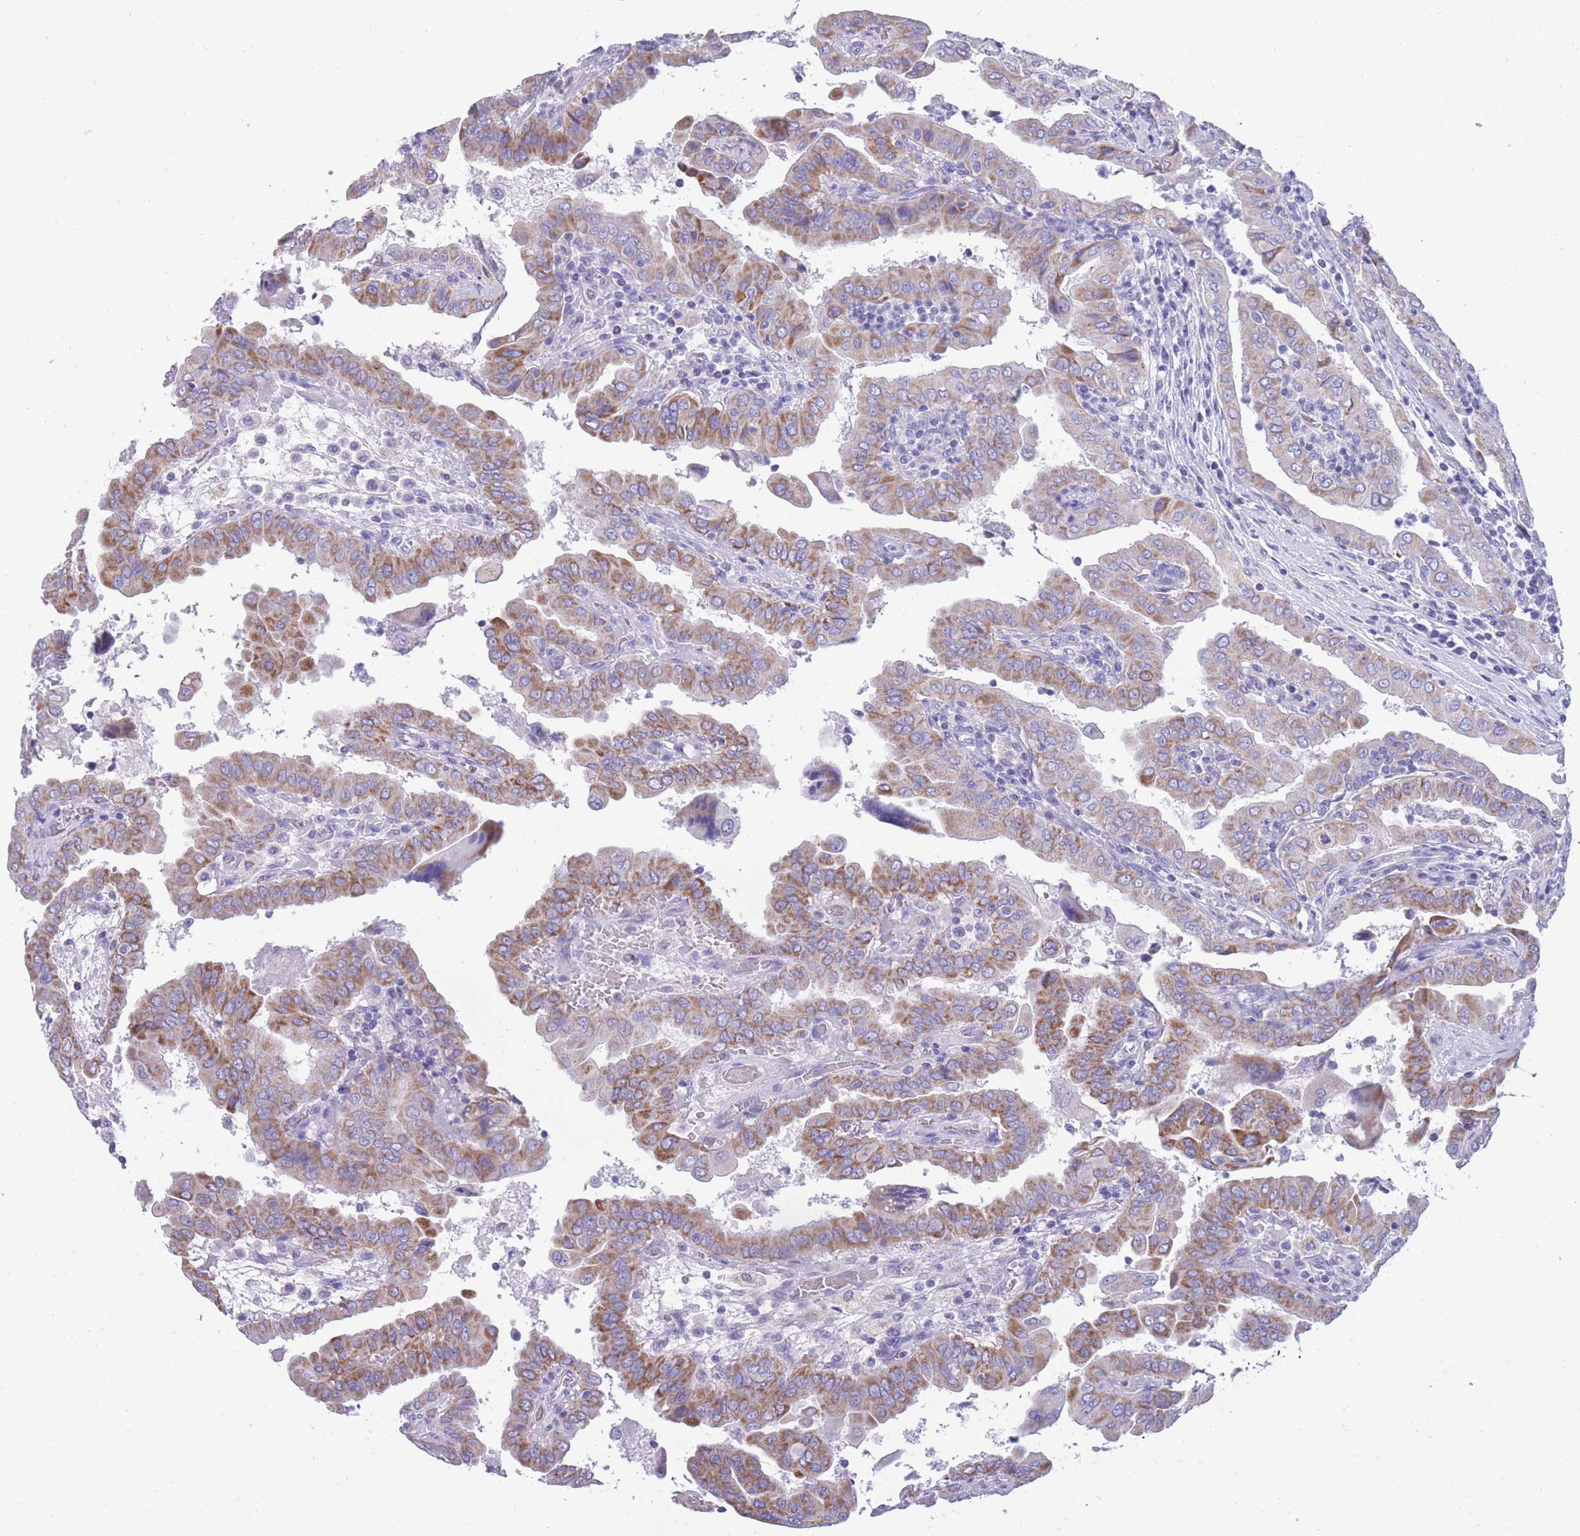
{"staining": {"intensity": "moderate", "quantity": "25%-75%", "location": "cytoplasmic/membranous"}, "tissue": "thyroid cancer", "cell_type": "Tumor cells", "image_type": "cancer", "snomed": [{"axis": "morphology", "description": "Papillary adenocarcinoma, NOS"}, {"axis": "topography", "description": "Thyroid gland"}], "caption": "This photomicrograph reveals IHC staining of thyroid papillary adenocarcinoma, with medium moderate cytoplasmic/membranous positivity in approximately 25%-75% of tumor cells.", "gene": "INTS2", "patient": {"sex": "male", "age": 33}}